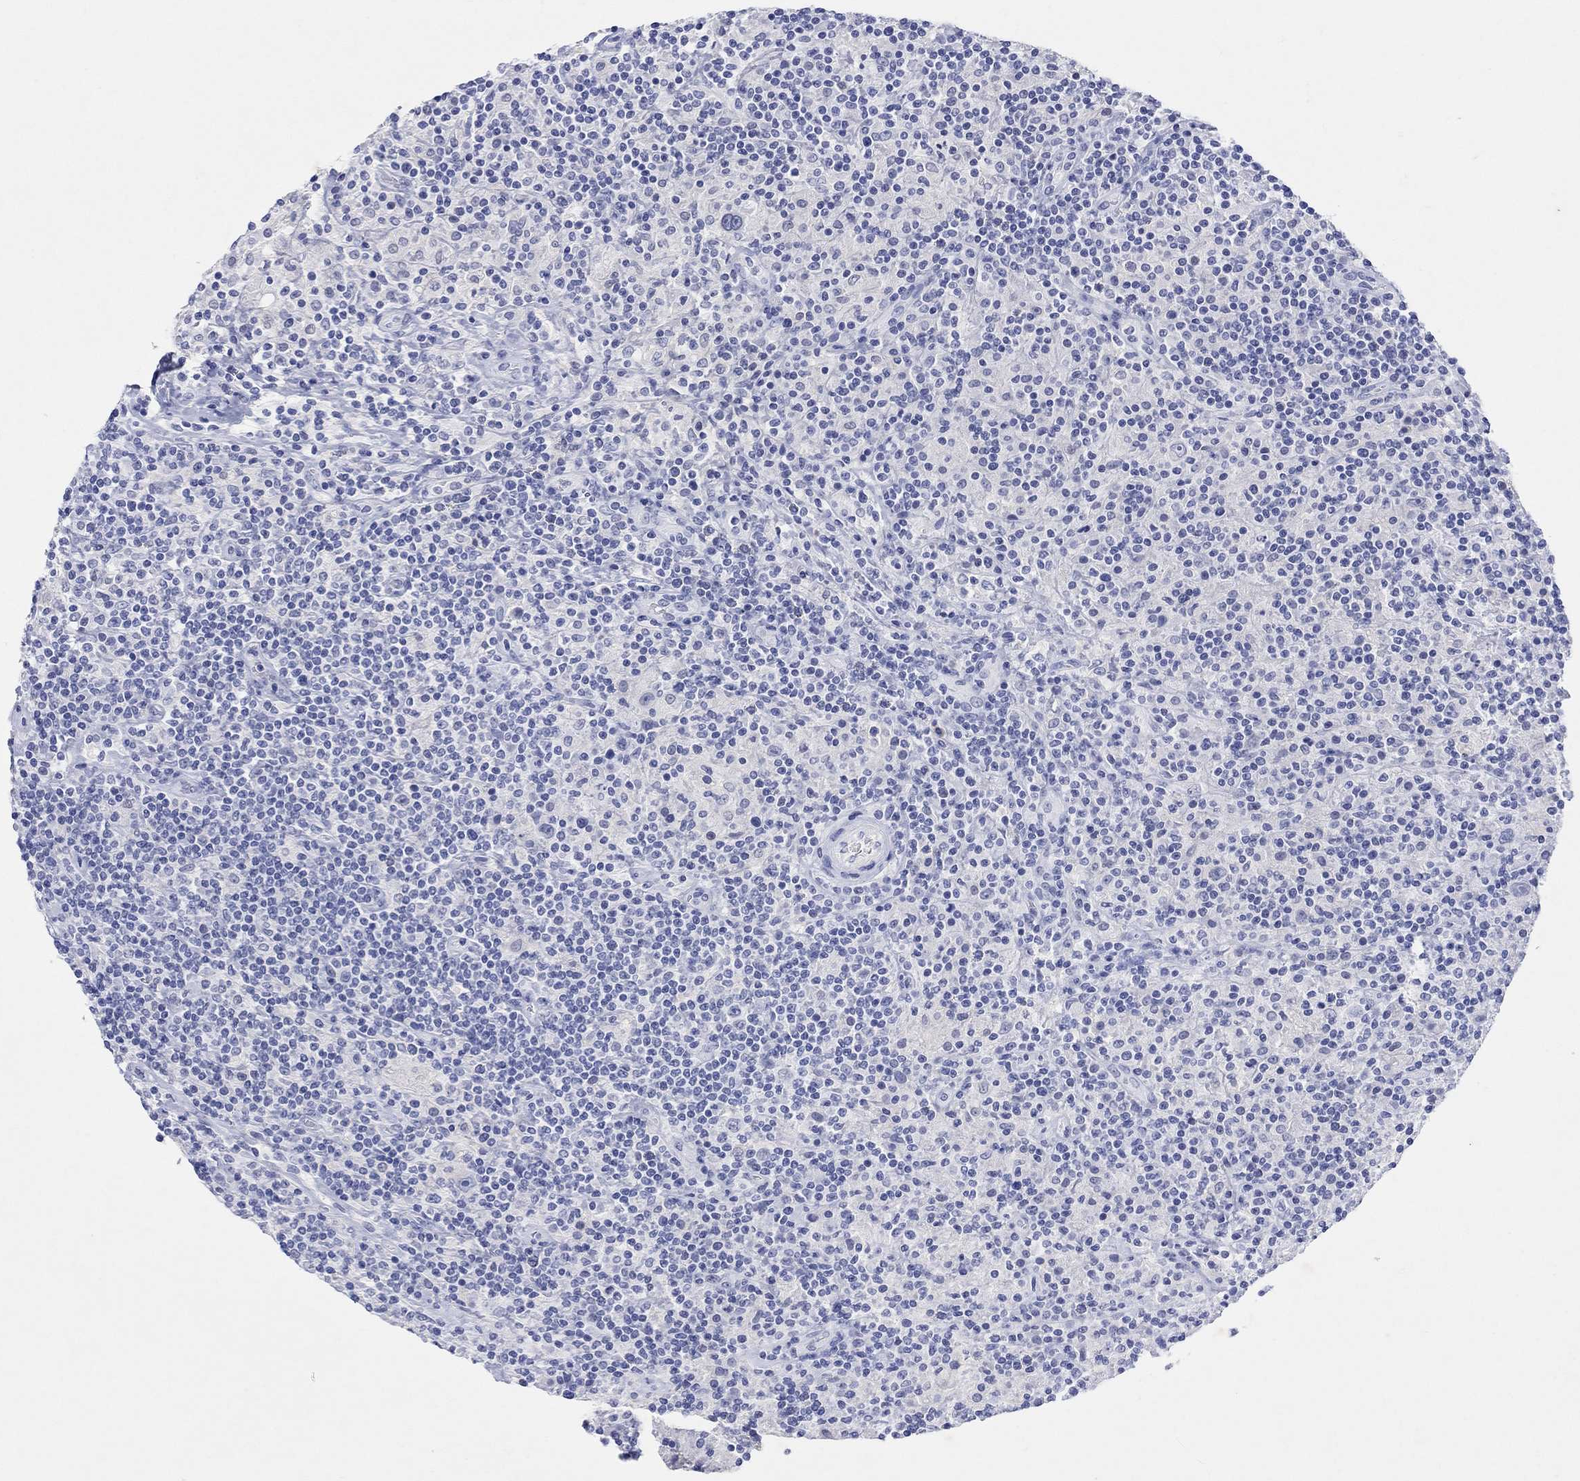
{"staining": {"intensity": "negative", "quantity": "none", "location": "none"}, "tissue": "lymphoma", "cell_type": "Tumor cells", "image_type": "cancer", "snomed": [{"axis": "morphology", "description": "Hodgkin's disease, NOS"}, {"axis": "topography", "description": "Lymph node"}], "caption": "Lymphoma stained for a protein using IHC displays no positivity tumor cells.", "gene": "TYR", "patient": {"sex": "male", "age": 70}}